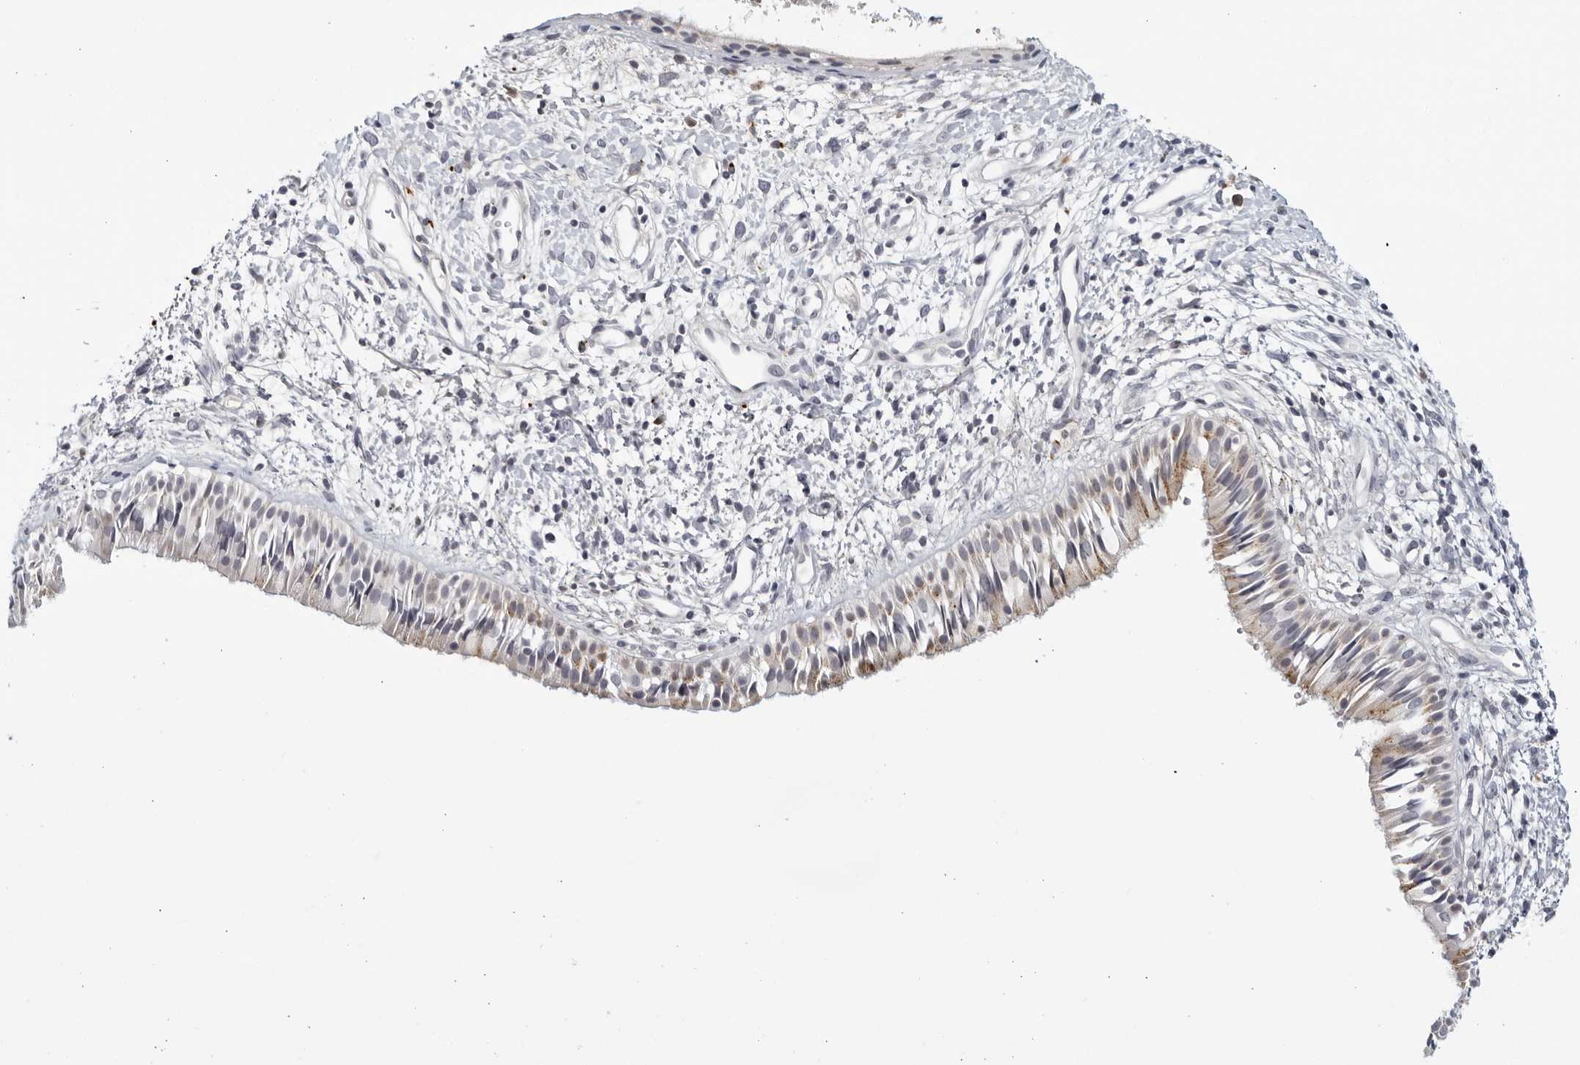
{"staining": {"intensity": "moderate", "quantity": "<25%", "location": "cytoplasmic/membranous"}, "tissue": "nasopharynx", "cell_type": "Respiratory epithelial cells", "image_type": "normal", "snomed": [{"axis": "morphology", "description": "Normal tissue, NOS"}, {"axis": "topography", "description": "Nasopharynx"}], "caption": "Benign nasopharynx demonstrates moderate cytoplasmic/membranous expression in about <25% of respiratory epithelial cells, visualized by immunohistochemistry.", "gene": "STRADB", "patient": {"sex": "male", "age": 22}}